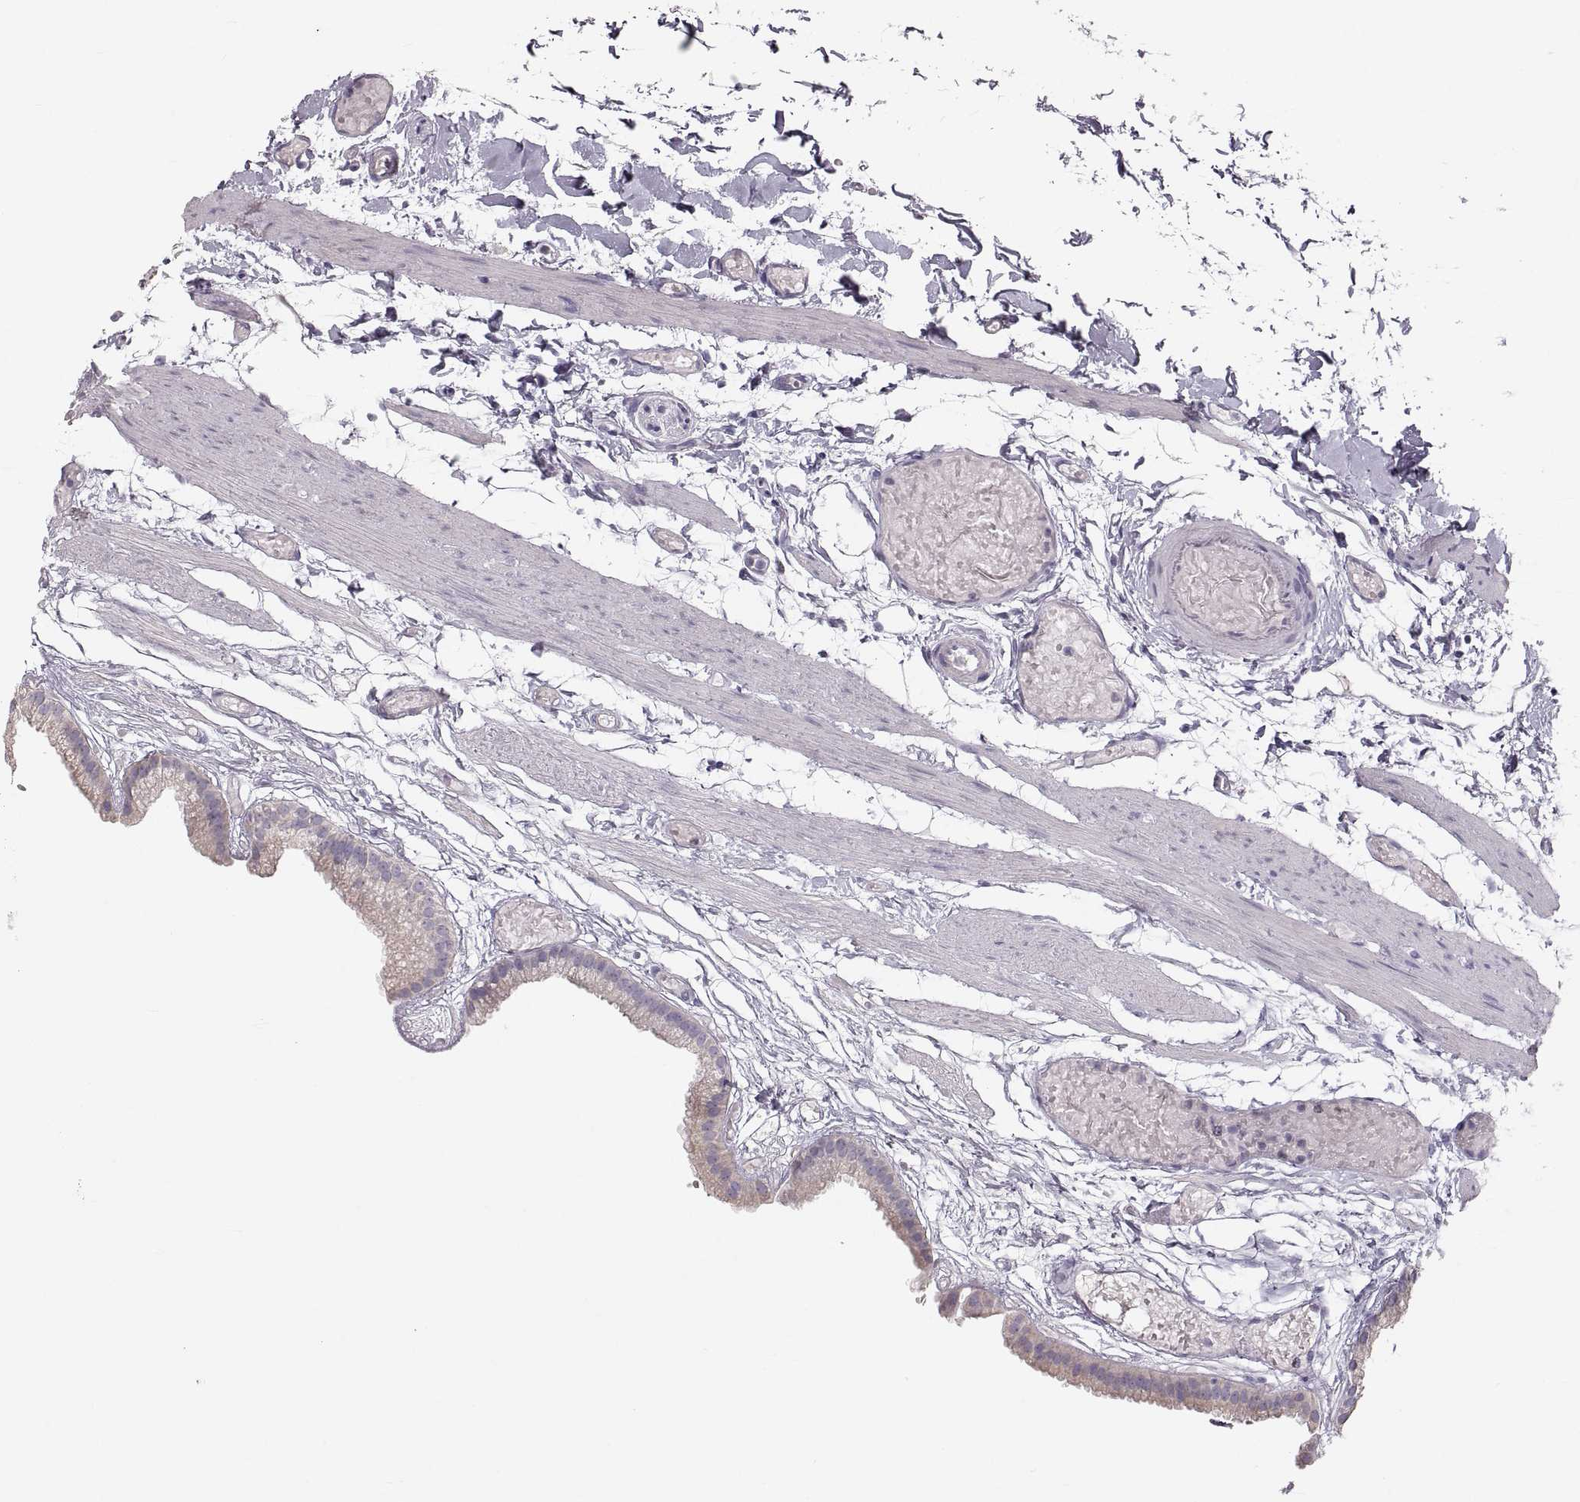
{"staining": {"intensity": "weak", "quantity": "<25%", "location": "cytoplasmic/membranous"}, "tissue": "gallbladder", "cell_type": "Glandular cells", "image_type": "normal", "snomed": [{"axis": "morphology", "description": "Normal tissue, NOS"}, {"axis": "topography", "description": "Gallbladder"}], "caption": "Immunohistochemical staining of normal gallbladder shows no significant staining in glandular cells.", "gene": "RUNDC3A", "patient": {"sex": "female", "age": 45}}